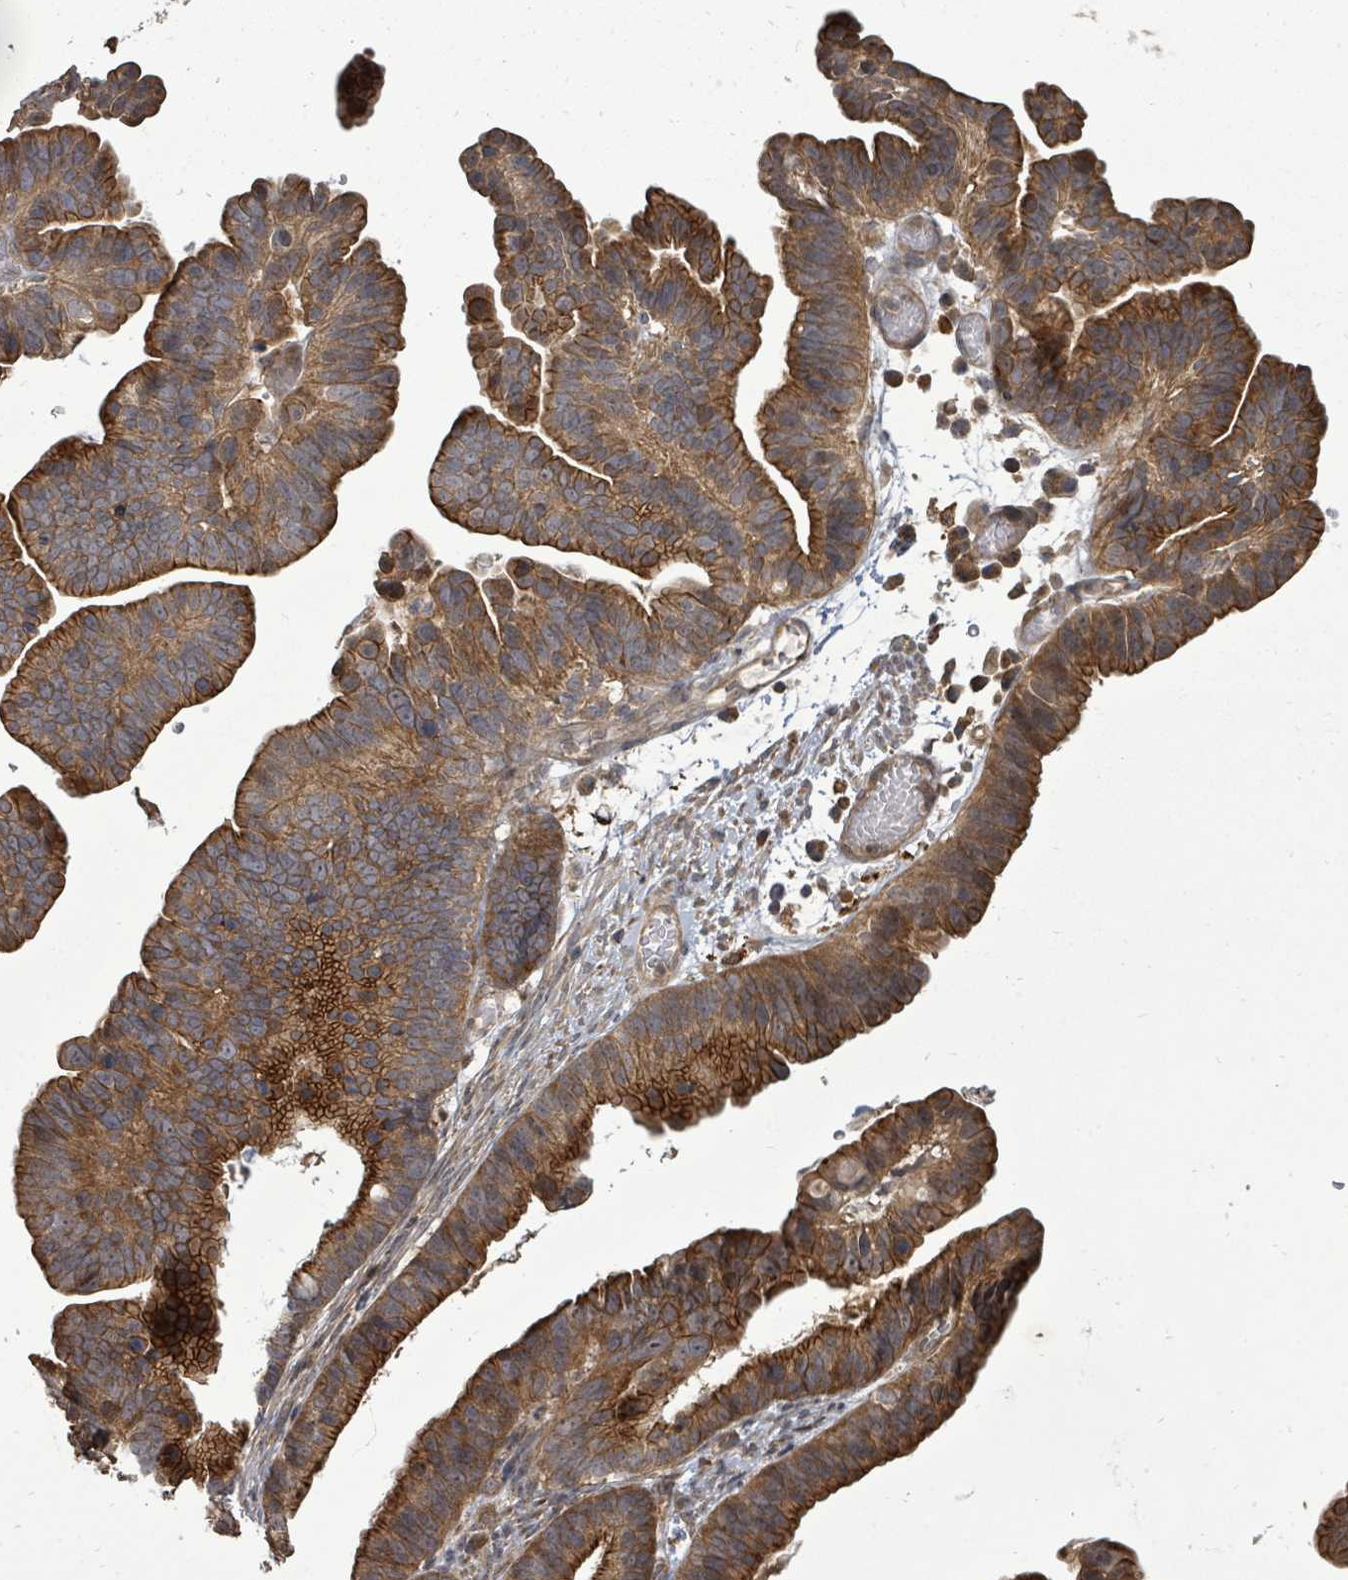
{"staining": {"intensity": "strong", "quantity": ">75%", "location": "cytoplasmic/membranous"}, "tissue": "ovarian cancer", "cell_type": "Tumor cells", "image_type": "cancer", "snomed": [{"axis": "morphology", "description": "Cystadenocarcinoma, serous, NOS"}, {"axis": "topography", "description": "Ovary"}], "caption": "Brown immunohistochemical staining in human serous cystadenocarcinoma (ovarian) displays strong cytoplasmic/membranous expression in approximately >75% of tumor cells. The staining was performed using DAB (3,3'-diaminobenzidine), with brown indicating positive protein expression. Nuclei are stained blue with hematoxylin.", "gene": "EIF3C", "patient": {"sex": "female", "age": 56}}